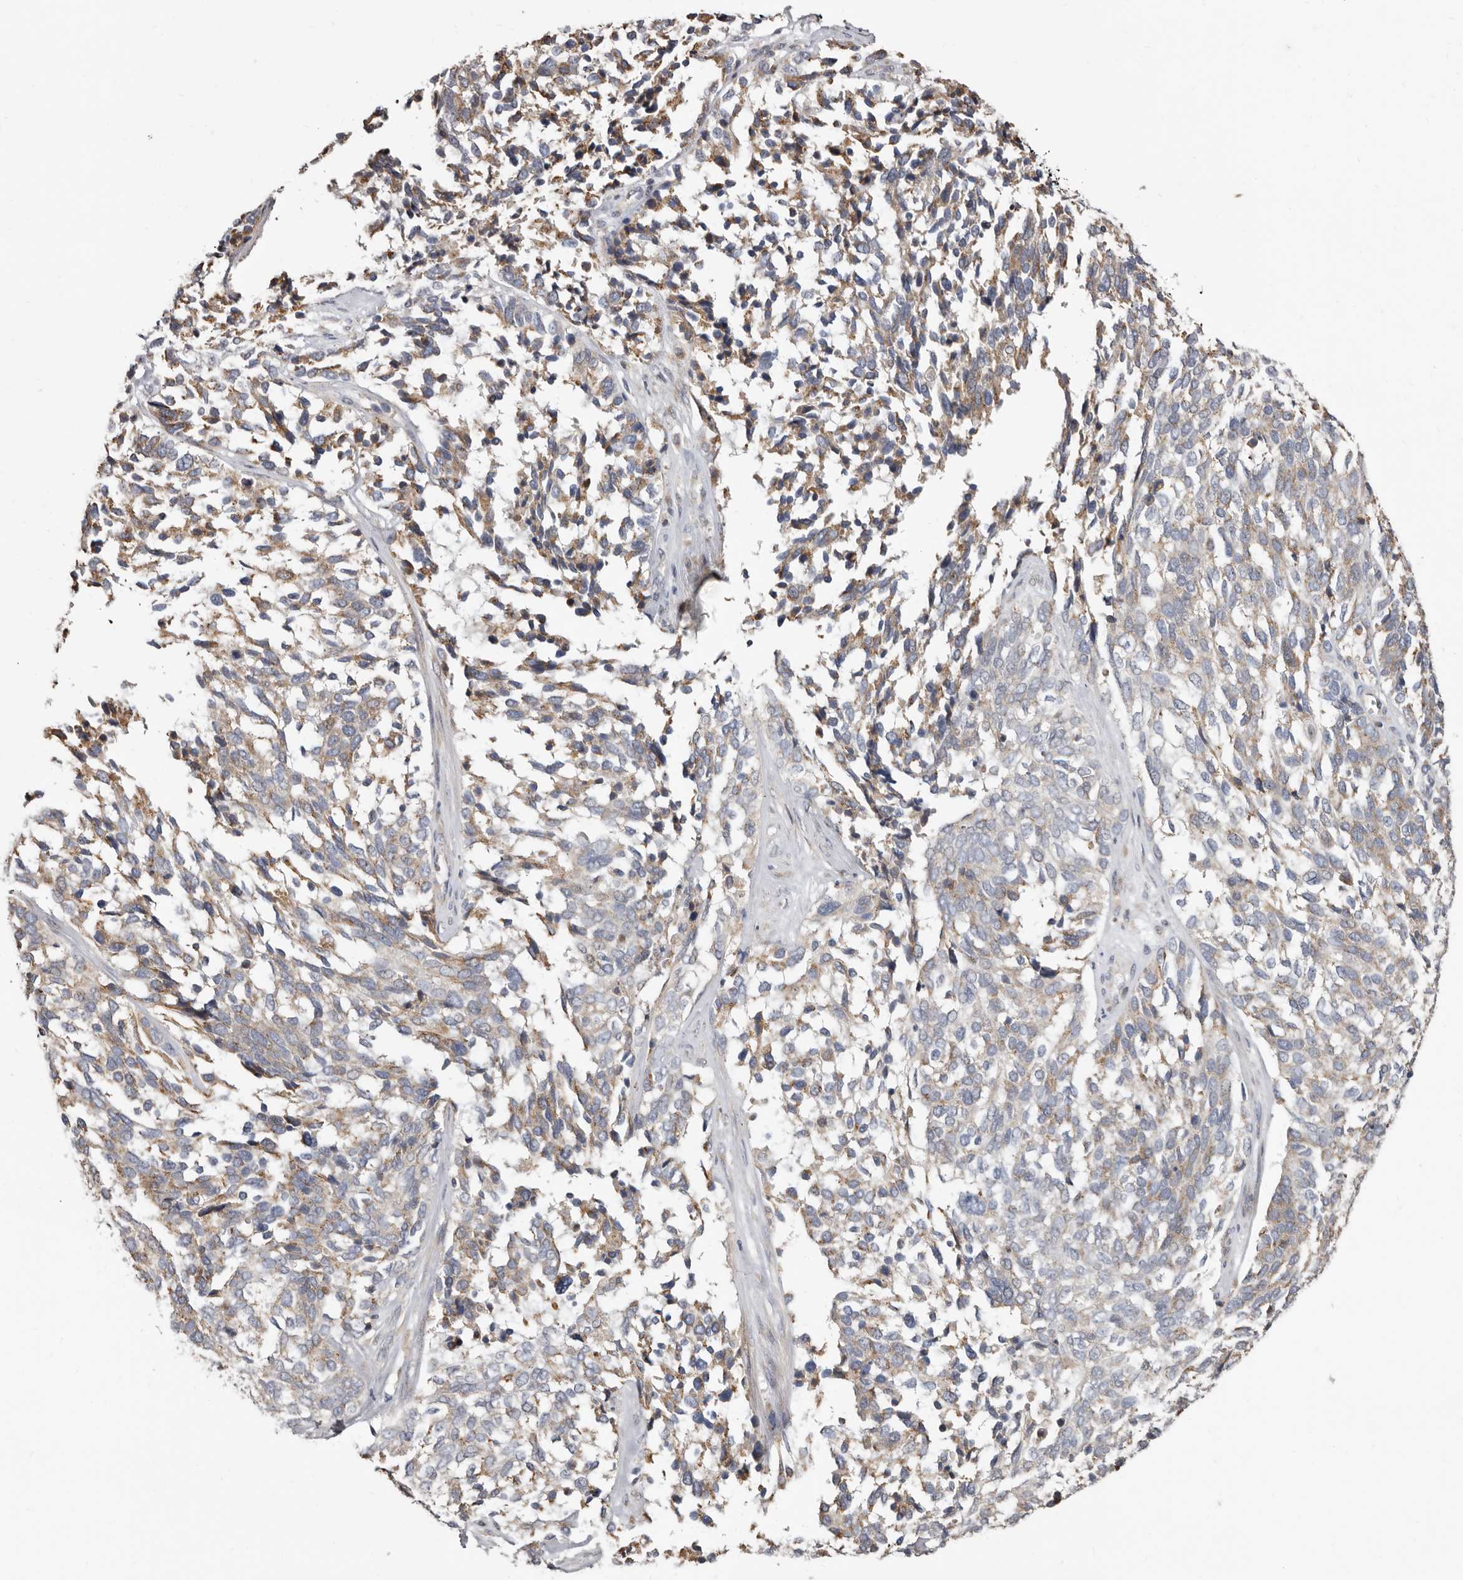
{"staining": {"intensity": "weak", "quantity": "25%-75%", "location": "cytoplasmic/membranous"}, "tissue": "ovarian cancer", "cell_type": "Tumor cells", "image_type": "cancer", "snomed": [{"axis": "morphology", "description": "Cystadenocarcinoma, serous, NOS"}, {"axis": "topography", "description": "Ovary"}], "caption": "There is low levels of weak cytoplasmic/membranous expression in tumor cells of ovarian cancer, as demonstrated by immunohistochemical staining (brown color).", "gene": "ASIC5", "patient": {"sex": "female", "age": 44}}